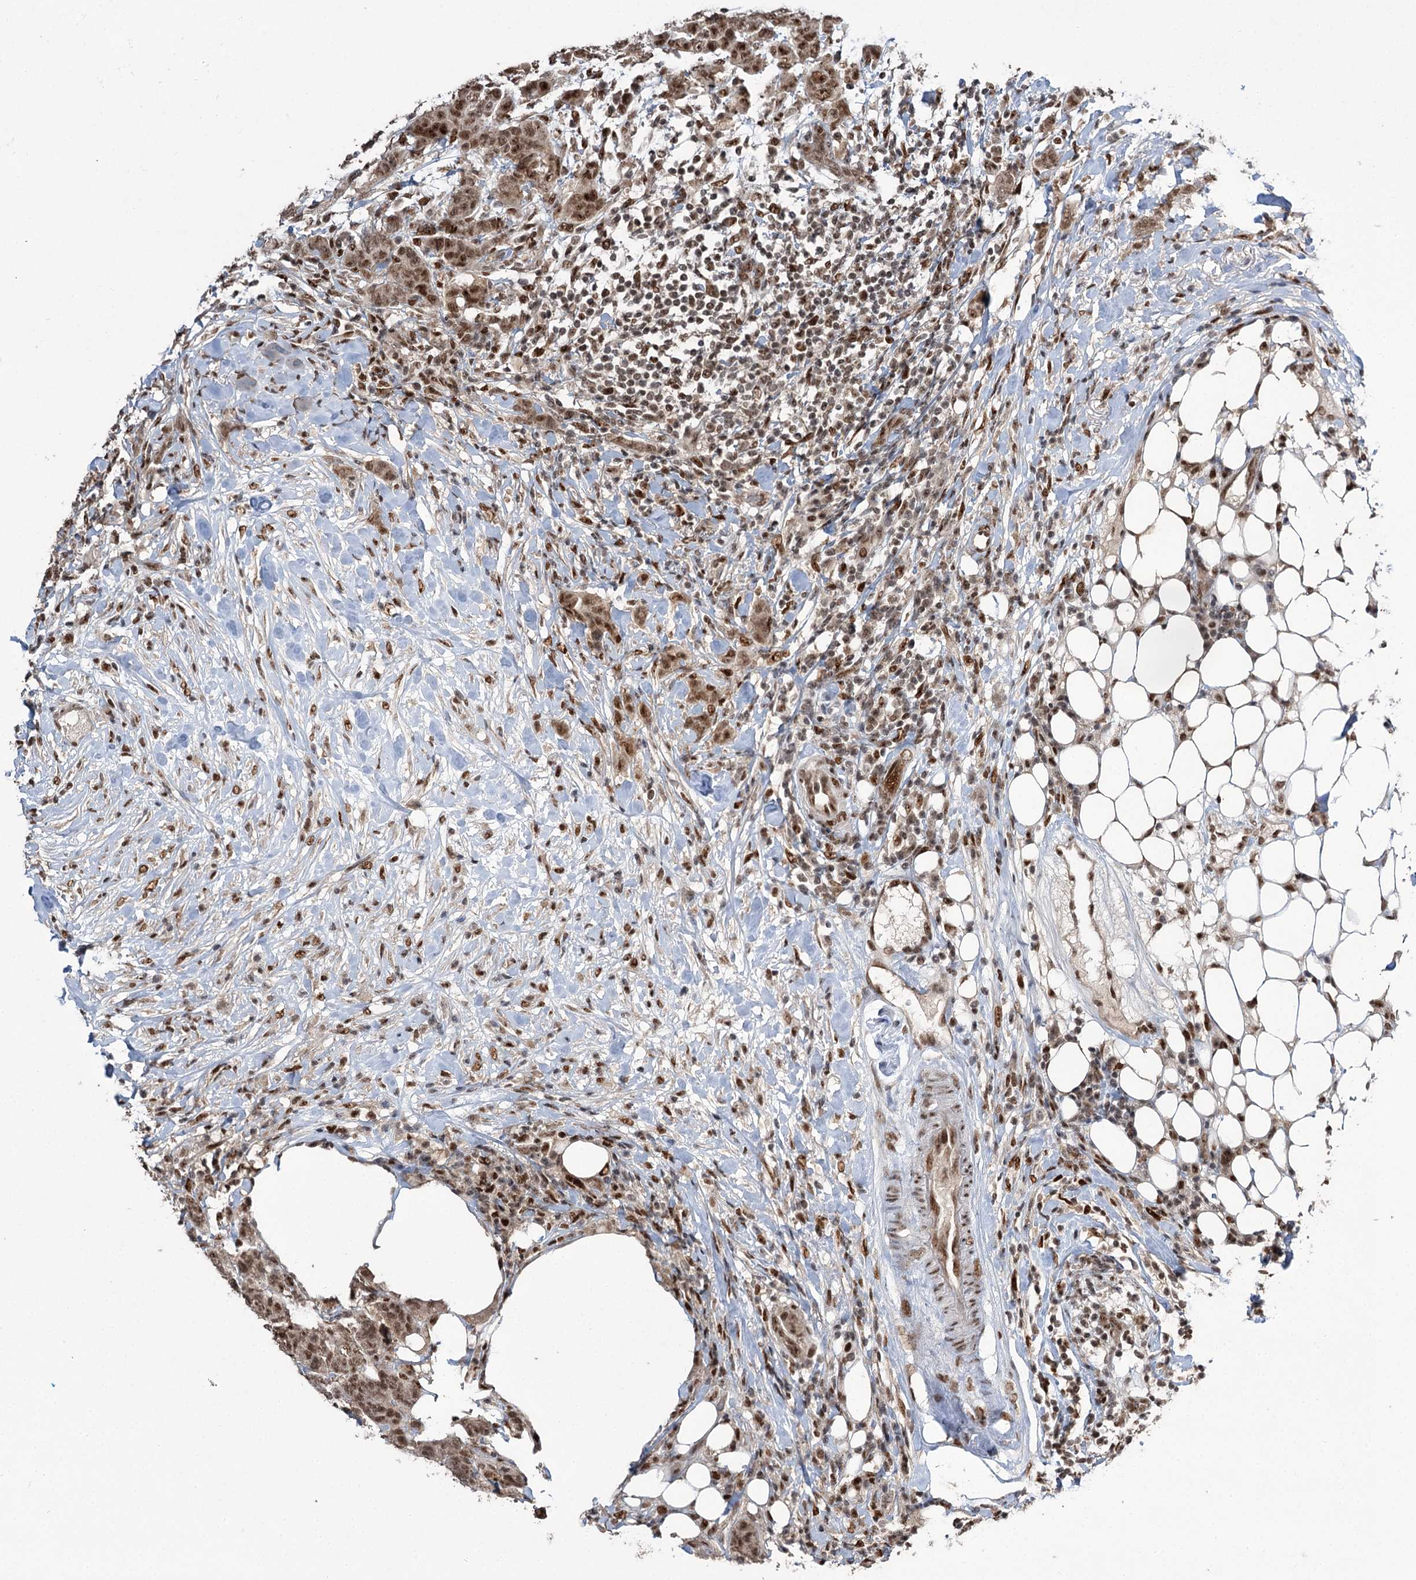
{"staining": {"intensity": "moderate", "quantity": ">75%", "location": "nuclear"}, "tissue": "breast cancer", "cell_type": "Tumor cells", "image_type": "cancer", "snomed": [{"axis": "morphology", "description": "Duct carcinoma"}, {"axis": "topography", "description": "Breast"}], "caption": "Moderate nuclear protein expression is present in about >75% of tumor cells in breast cancer (infiltrating ductal carcinoma). The staining was performed using DAB, with brown indicating positive protein expression. Nuclei are stained blue with hematoxylin.", "gene": "ERCC3", "patient": {"sex": "female", "age": 40}}